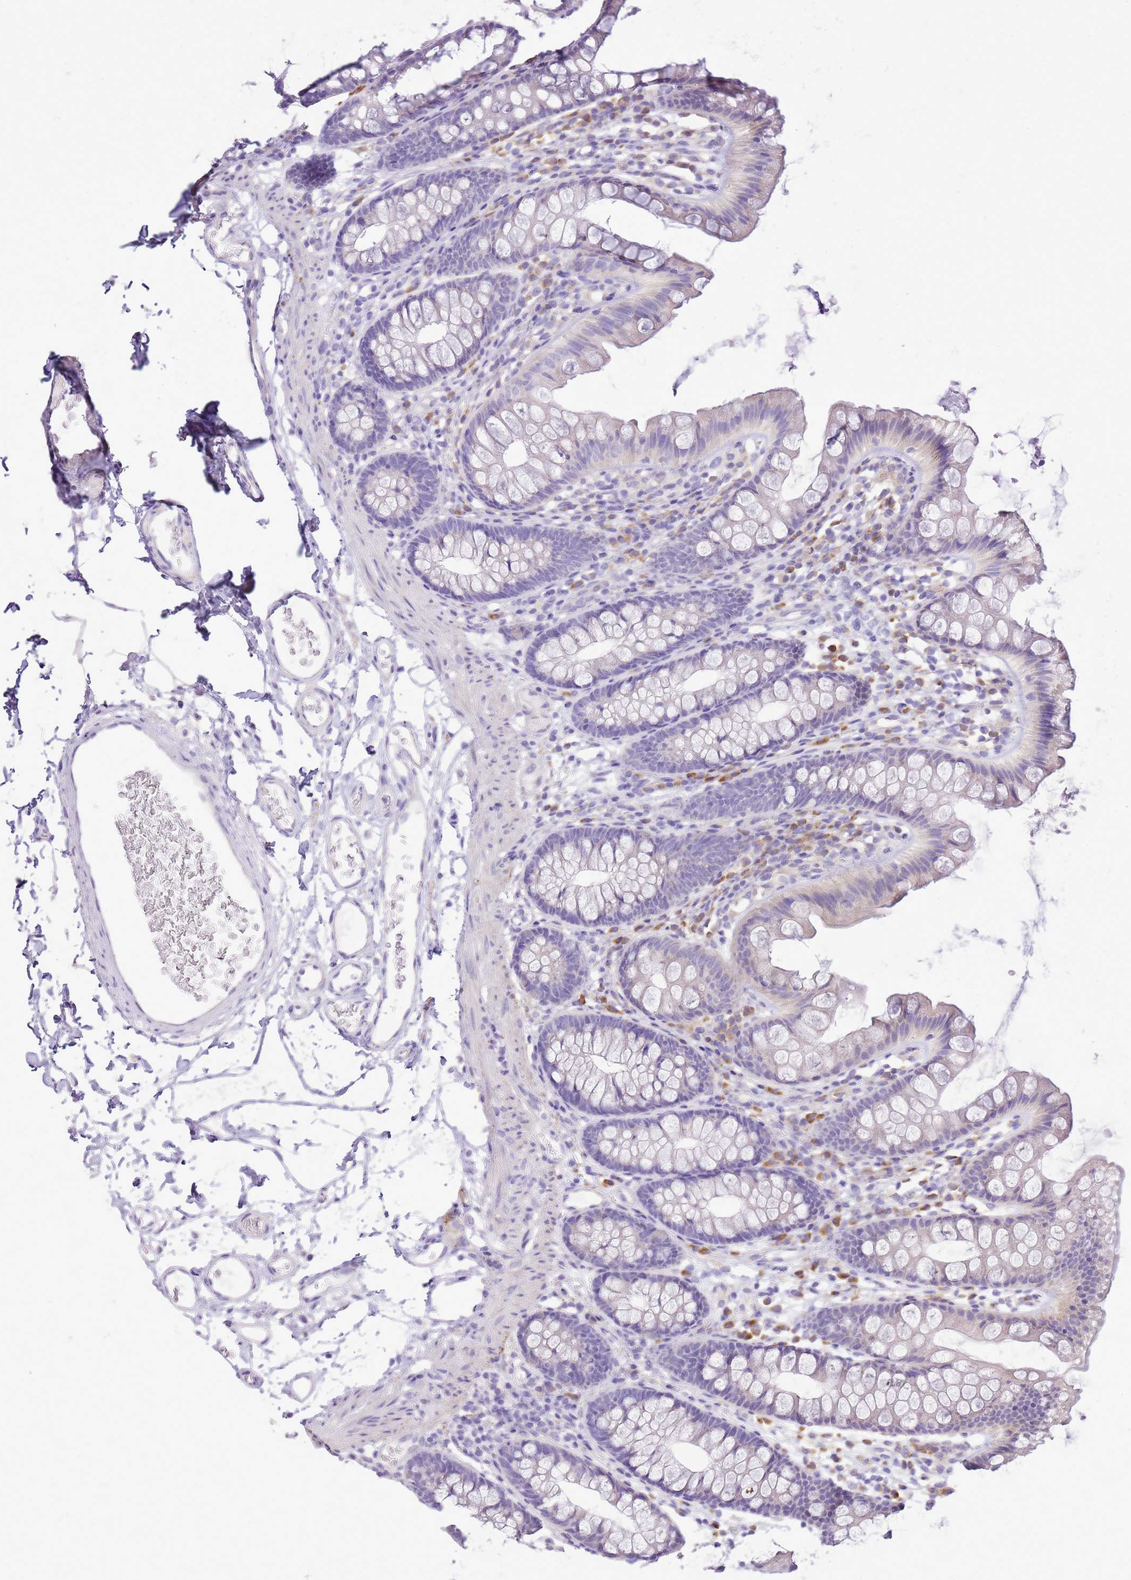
{"staining": {"intensity": "negative", "quantity": "none", "location": "none"}, "tissue": "colon", "cell_type": "Endothelial cells", "image_type": "normal", "snomed": [{"axis": "morphology", "description": "Normal tissue, NOS"}, {"axis": "topography", "description": "Colon"}], "caption": "This is an immunohistochemistry histopathology image of unremarkable colon. There is no expression in endothelial cells.", "gene": "AAR2", "patient": {"sex": "female", "age": 62}}